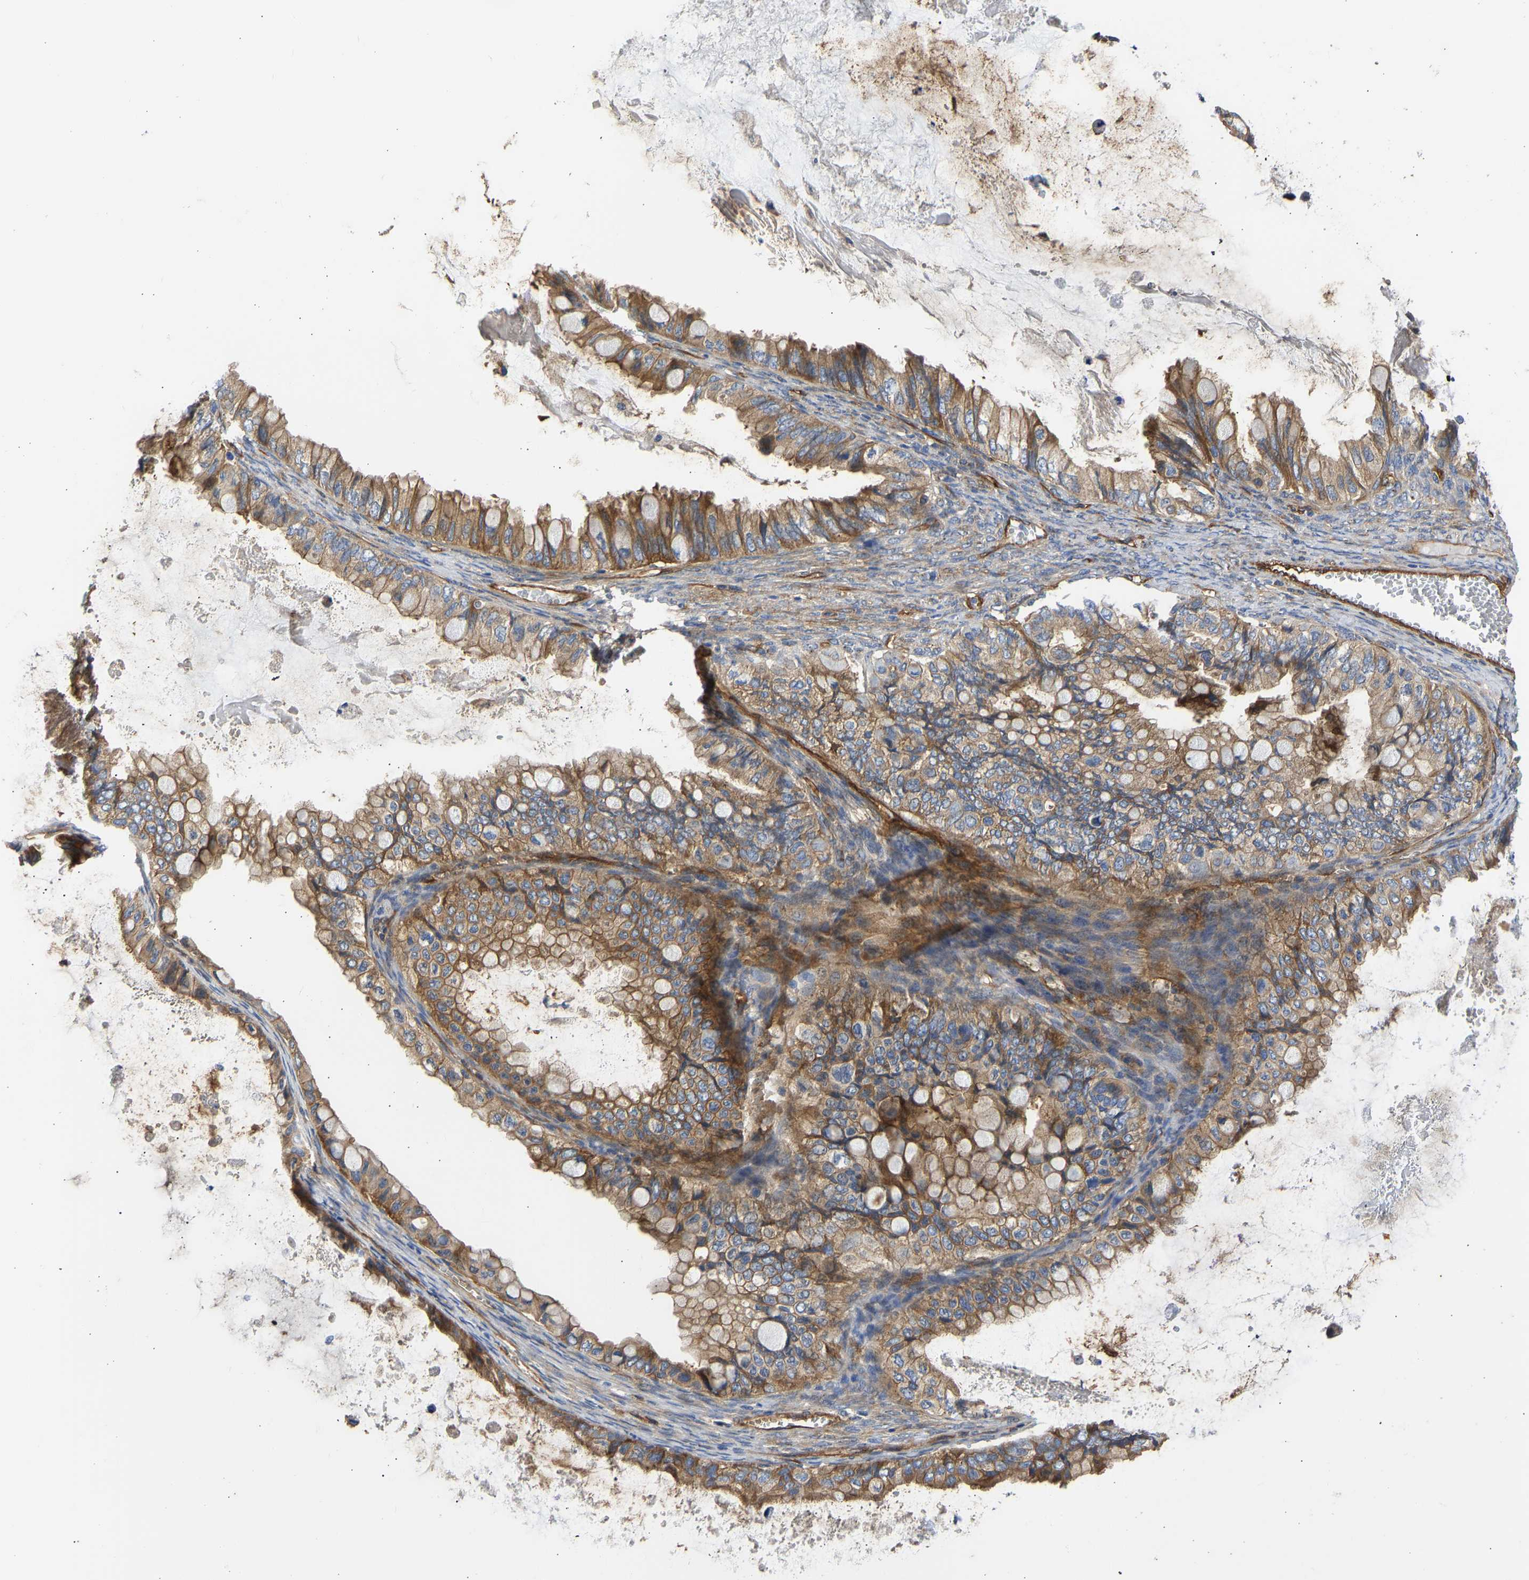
{"staining": {"intensity": "moderate", "quantity": ">75%", "location": "cytoplasmic/membranous"}, "tissue": "ovarian cancer", "cell_type": "Tumor cells", "image_type": "cancer", "snomed": [{"axis": "morphology", "description": "Cystadenocarcinoma, mucinous, NOS"}, {"axis": "topography", "description": "Ovary"}], "caption": "There is medium levels of moderate cytoplasmic/membranous positivity in tumor cells of ovarian cancer (mucinous cystadenocarcinoma), as demonstrated by immunohistochemical staining (brown color).", "gene": "MYO1C", "patient": {"sex": "female", "age": 80}}